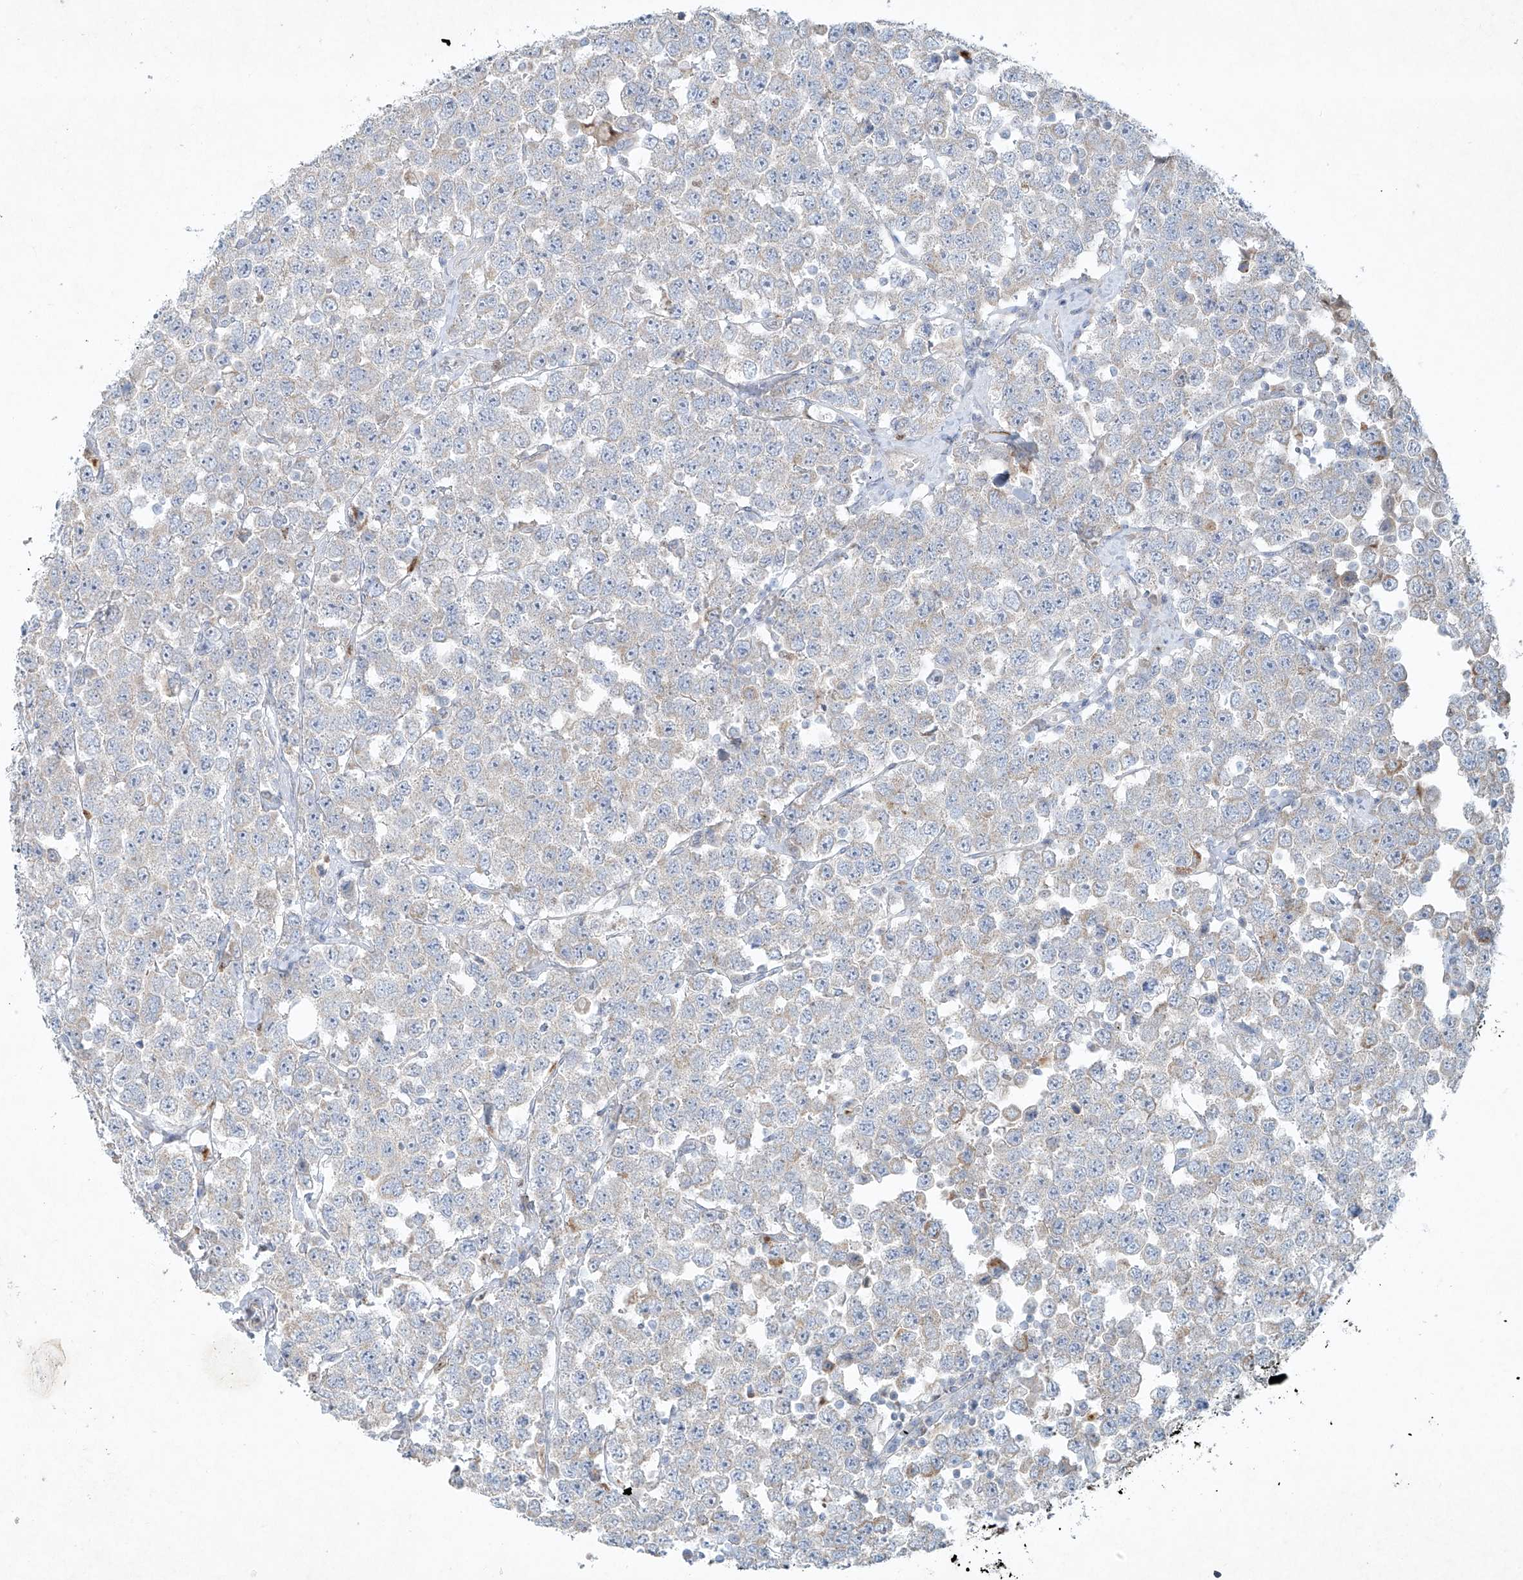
{"staining": {"intensity": "negative", "quantity": "none", "location": "none"}, "tissue": "testis cancer", "cell_type": "Tumor cells", "image_type": "cancer", "snomed": [{"axis": "morphology", "description": "Seminoma, NOS"}, {"axis": "topography", "description": "Testis"}], "caption": "IHC micrograph of testis cancer stained for a protein (brown), which reveals no positivity in tumor cells. (DAB immunohistochemistry (IHC), high magnification).", "gene": "TUBE1", "patient": {"sex": "male", "age": 28}}